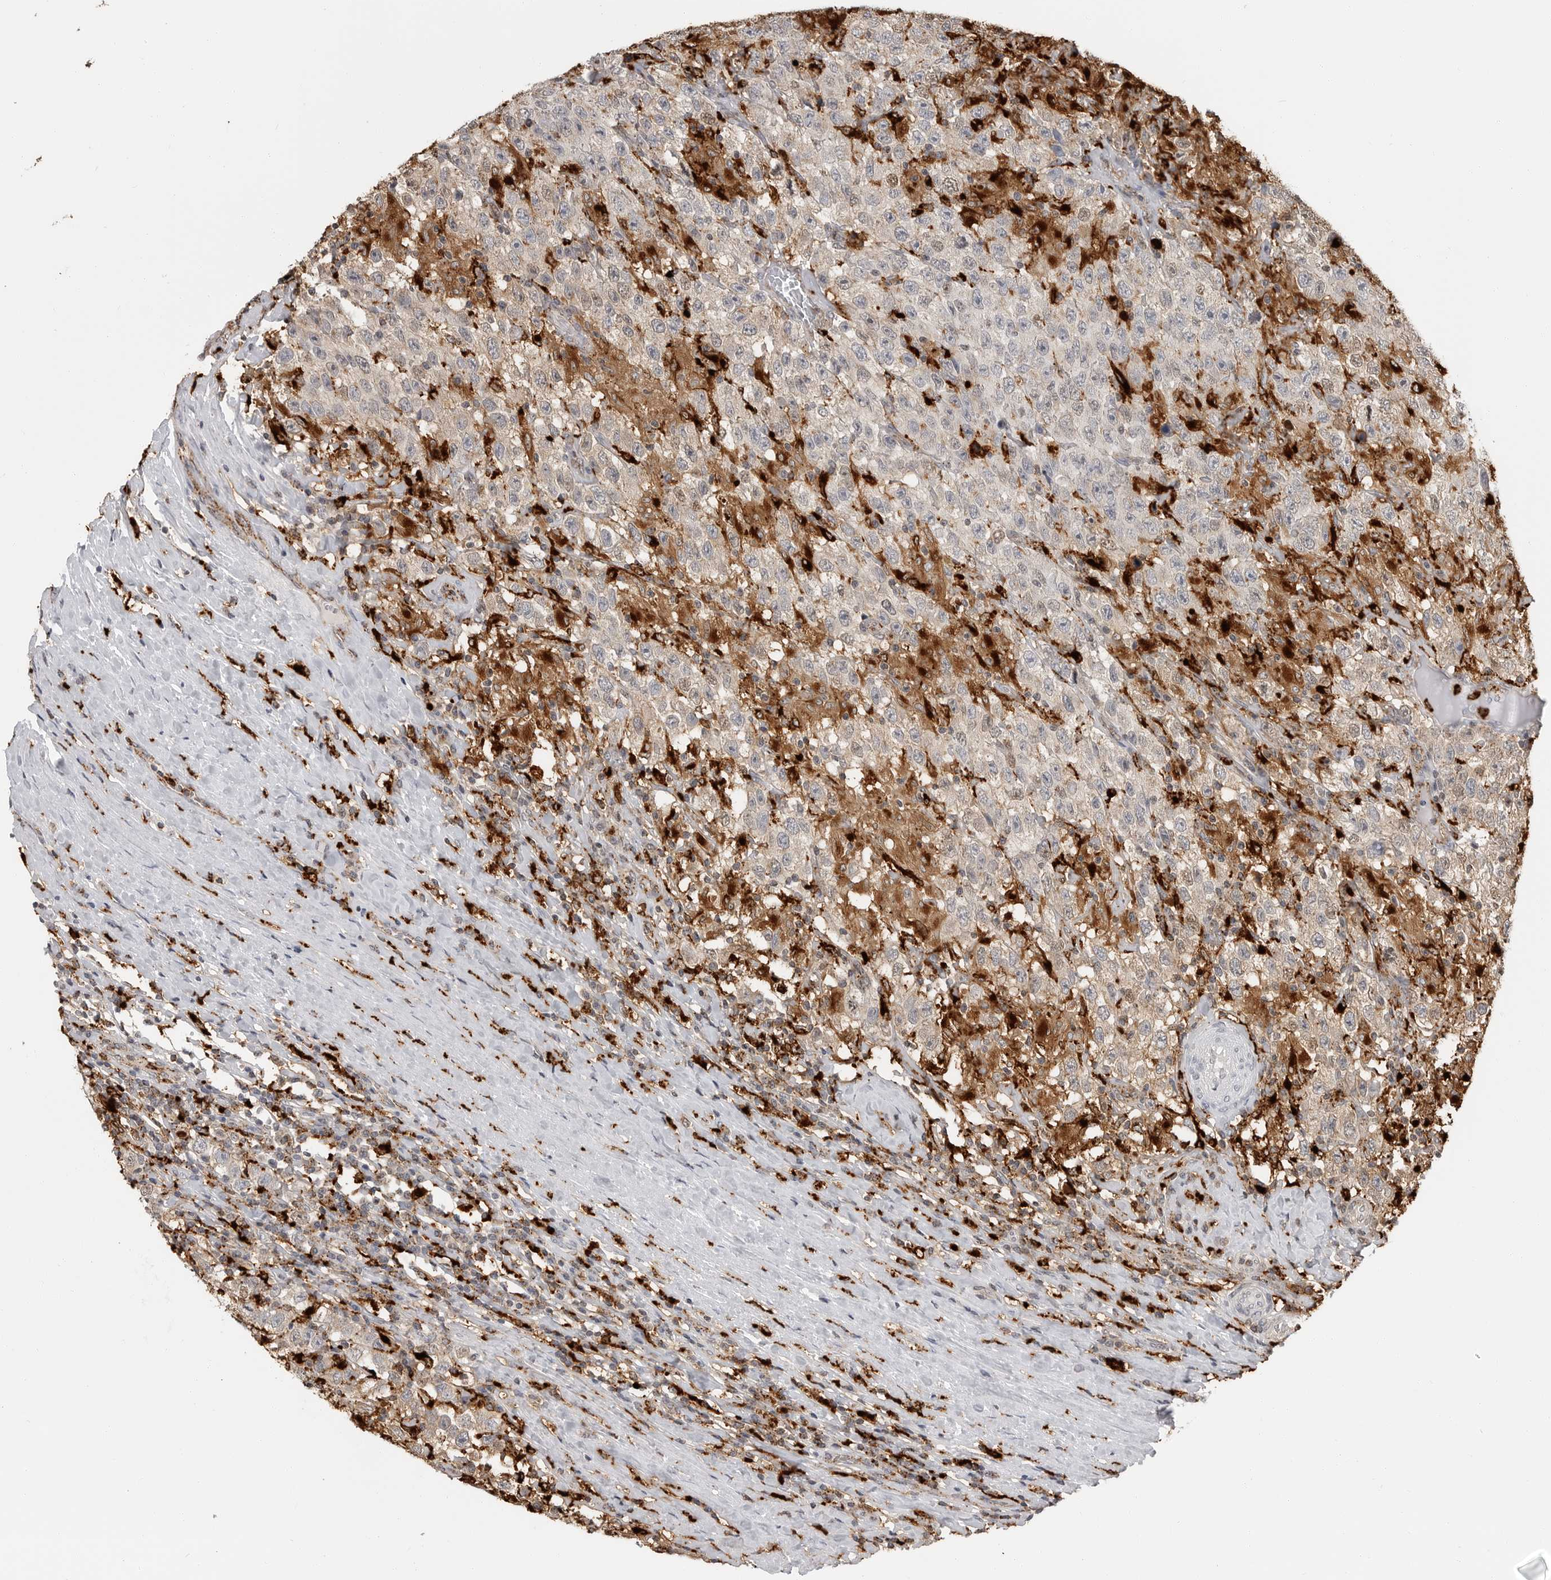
{"staining": {"intensity": "weak", "quantity": "<25%", "location": "cytoplasmic/membranous"}, "tissue": "testis cancer", "cell_type": "Tumor cells", "image_type": "cancer", "snomed": [{"axis": "morphology", "description": "Seminoma, NOS"}, {"axis": "topography", "description": "Testis"}], "caption": "An immunohistochemistry histopathology image of testis seminoma is shown. There is no staining in tumor cells of testis seminoma. (DAB (3,3'-diaminobenzidine) immunohistochemistry (IHC) with hematoxylin counter stain).", "gene": "IFI30", "patient": {"sex": "male", "age": 41}}